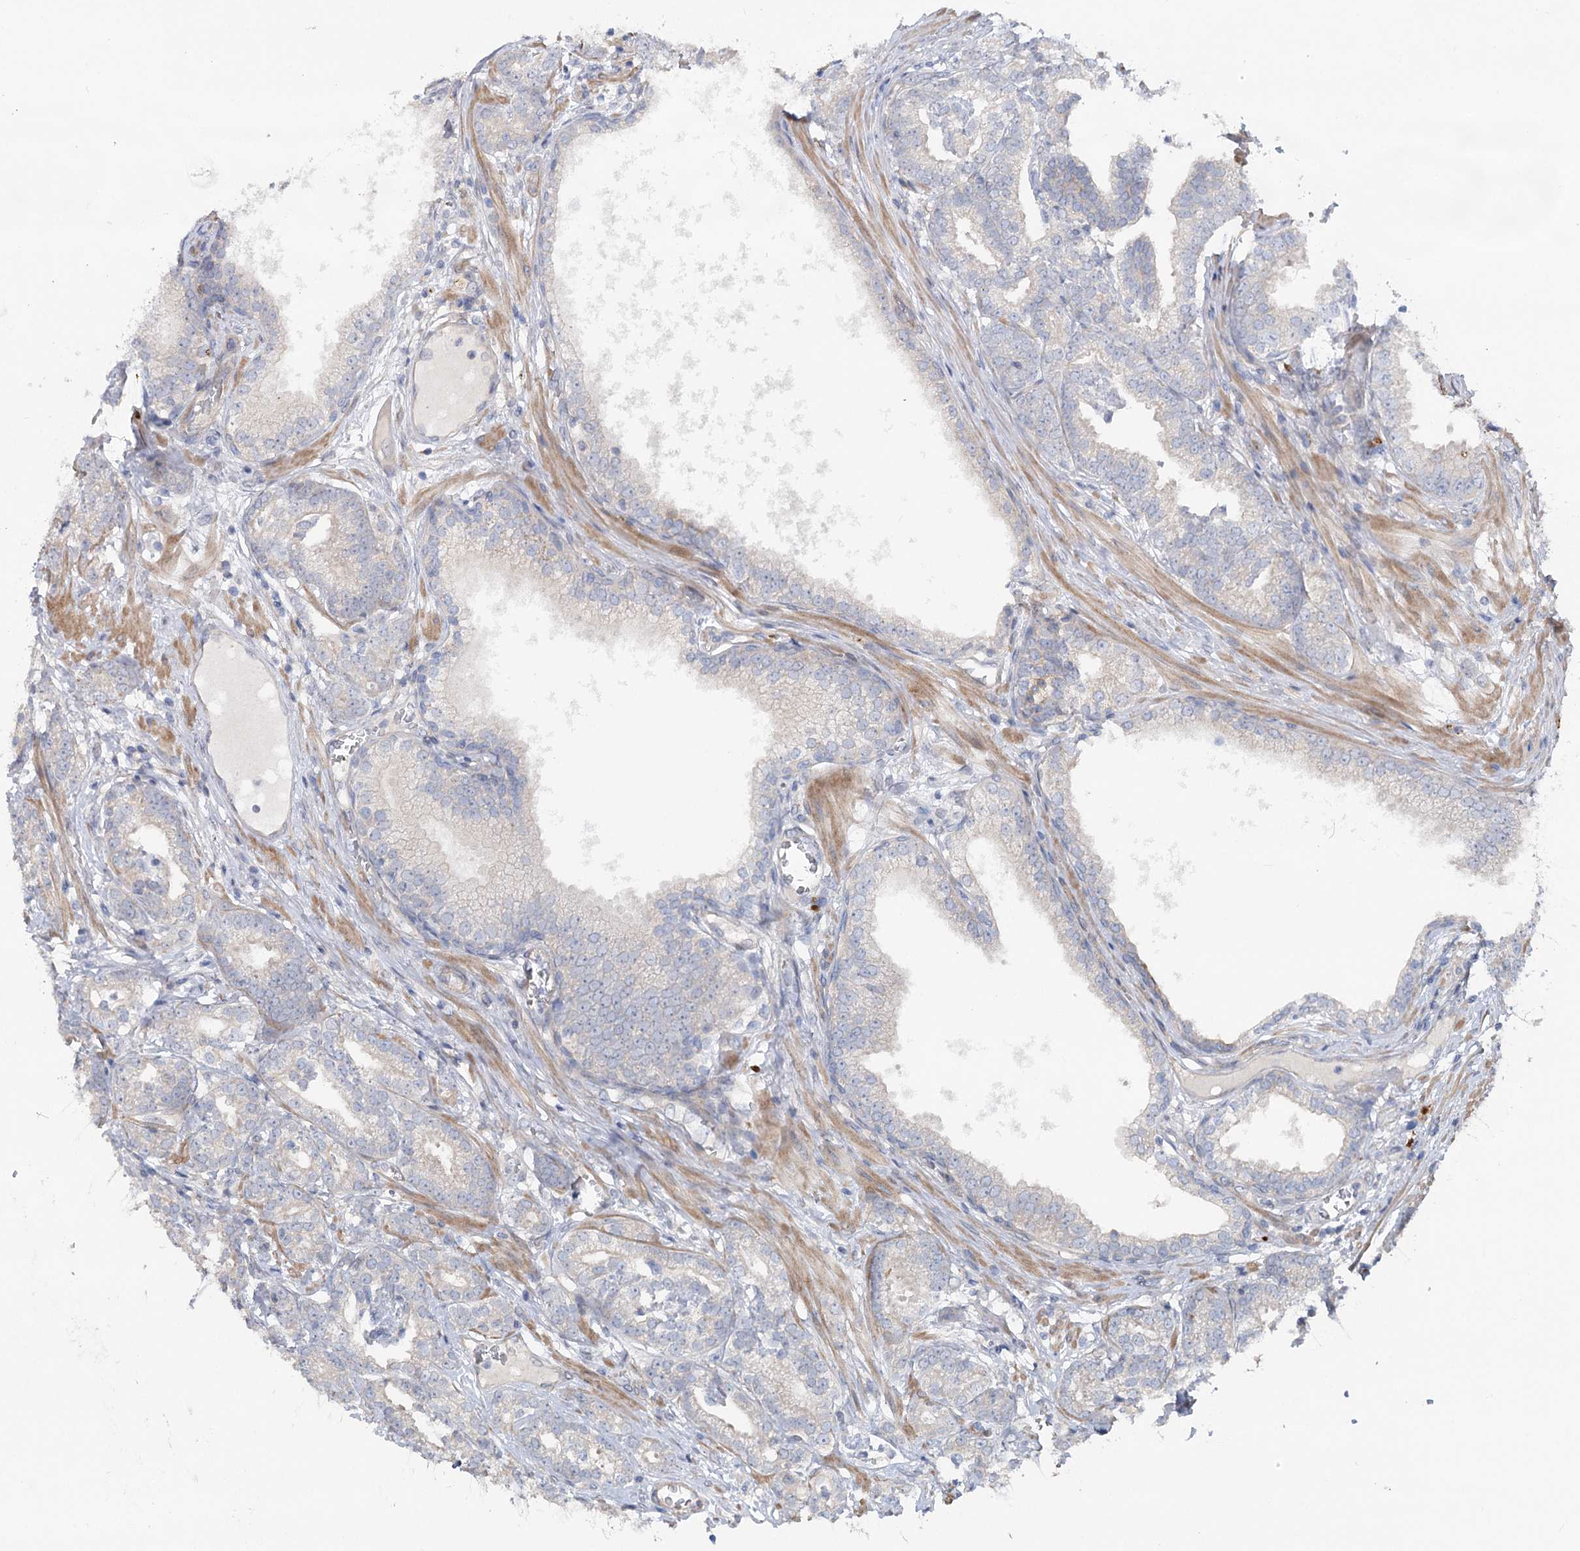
{"staining": {"intensity": "negative", "quantity": "none", "location": "none"}, "tissue": "prostate cancer", "cell_type": "Tumor cells", "image_type": "cancer", "snomed": [{"axis": "morphology", "description": "Adenocarcinoma, High grade"}, {"axis": "topography", "description": "Prostate"}], "caption": "Tumor cells are negative for brown protein staining in prostate cancer (adenocarcinoma (high-grade)).", "gene": "SCN11A", "patient": {"sex": "male", "age": 69}}